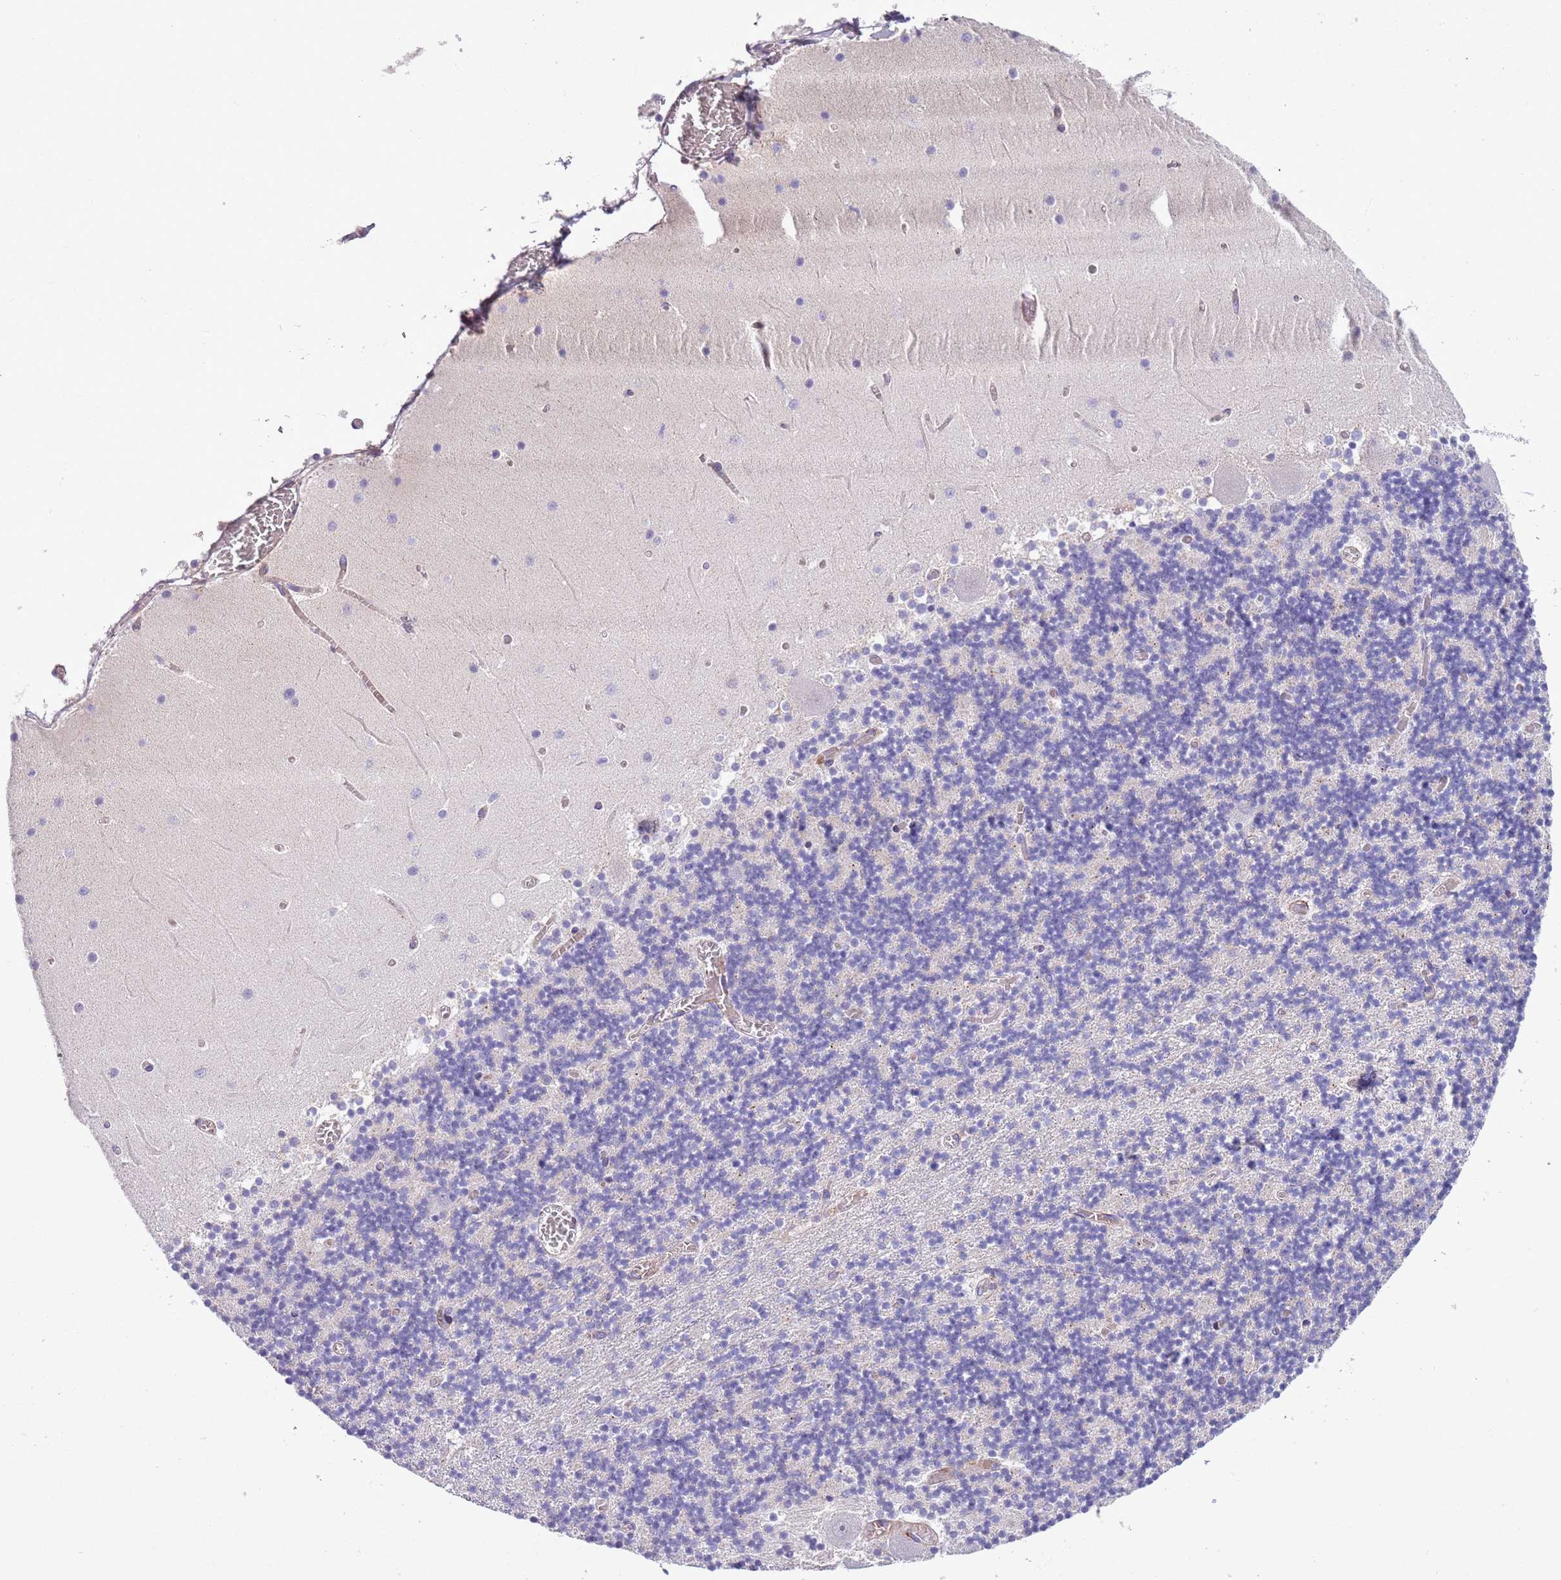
{"staining": {"intensity": "negative", "quantity": "none", "location": "none"}, "tissue": "cerebellum", "cell_type": "Cells in granular layer", "image_type": "normal", "snomed": [{"axis": "morphology", "description": "Normal tissue, NOS"}, {"axis": "topography", "description": "Cerebellum"}], "caption": "Cells in granular layer are negative for brown protein staining in benign cerebellum. (IHC, brightfield microscopy, high magnification).", "gene": "MRPL32", "patient": {"sex": "female", "age": 28}}